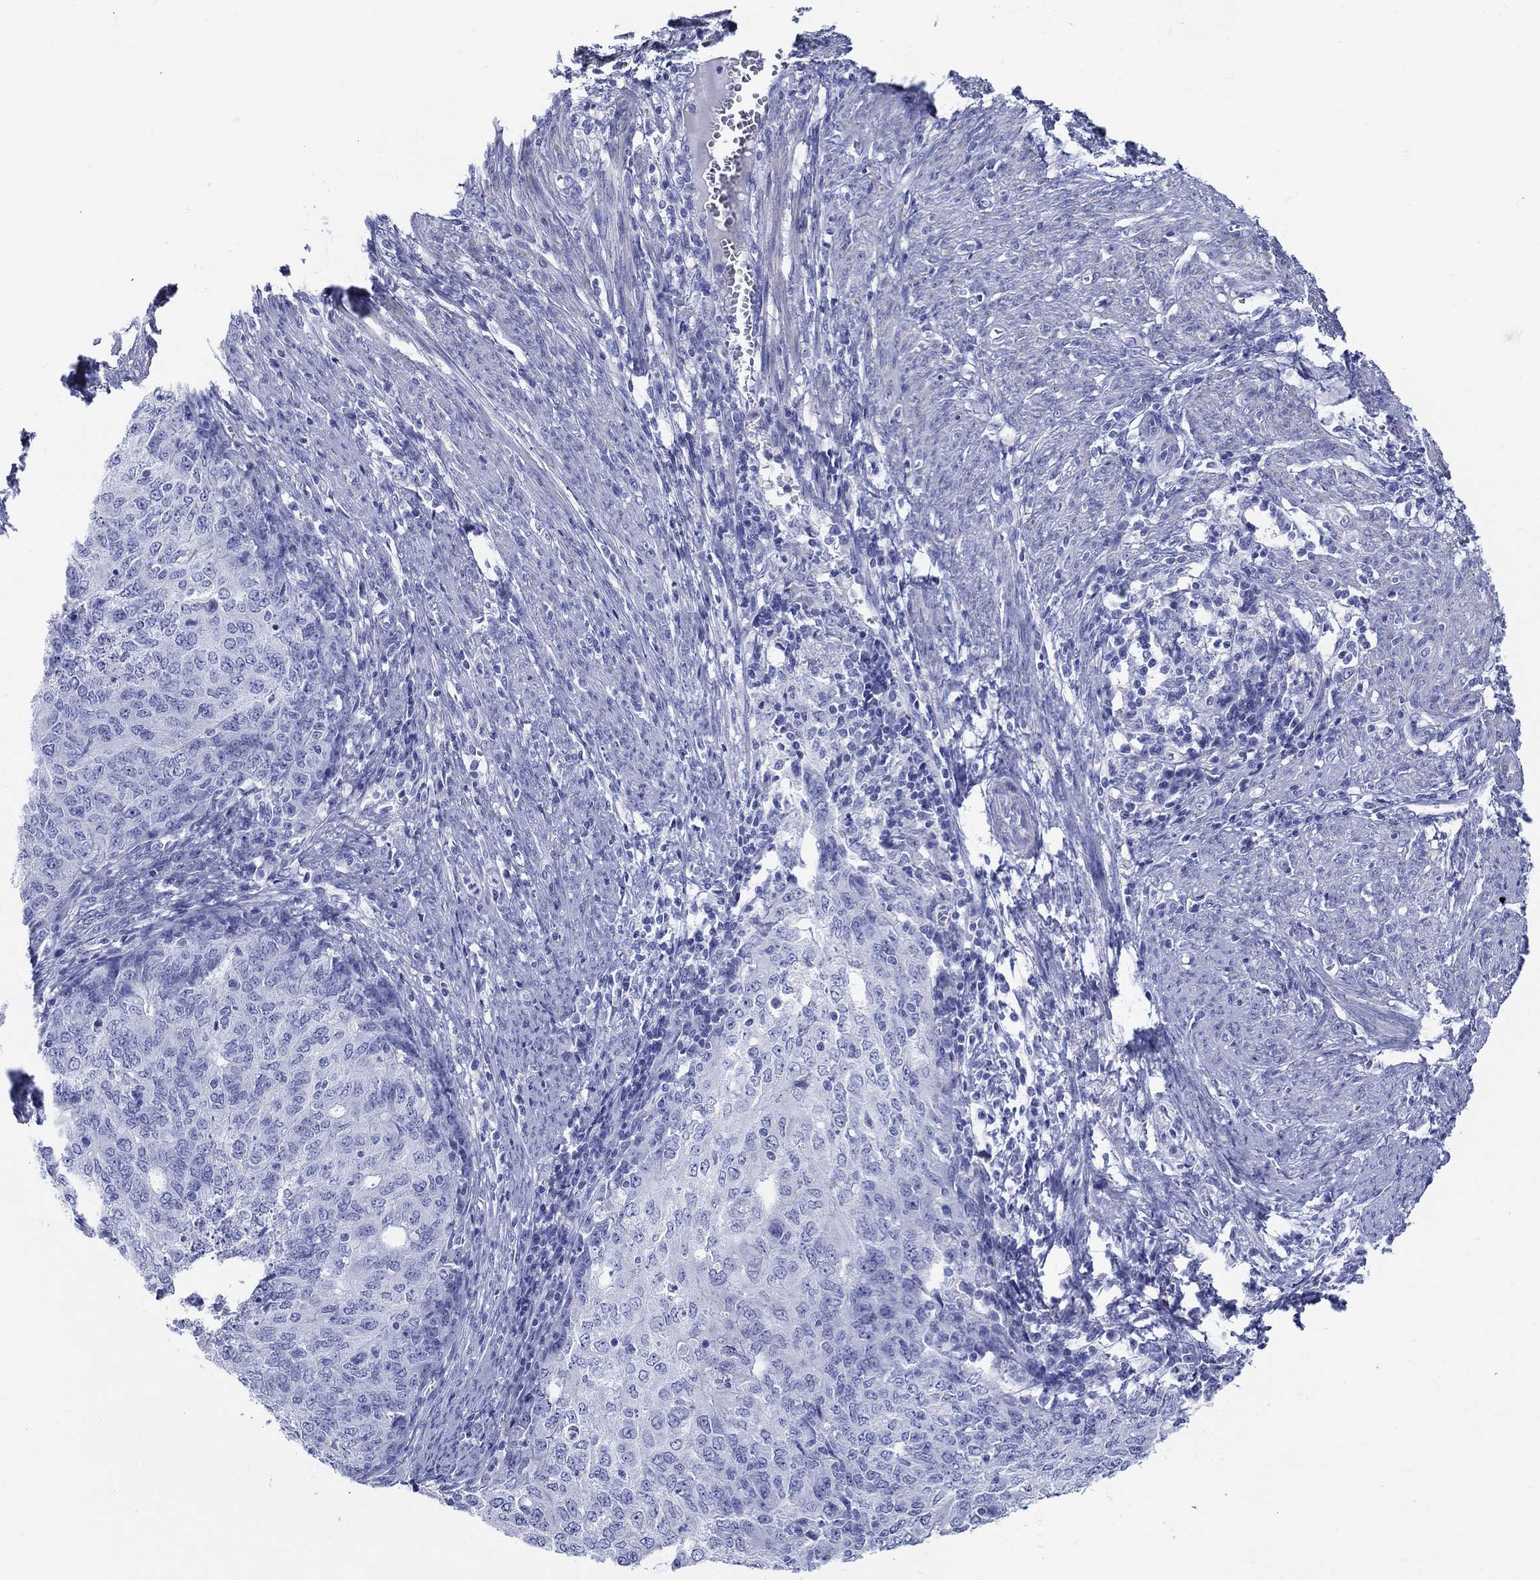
{"staining": {"intensity": "negative", "quantity": "none", "location": "none"}, "tissue": "endometrial cancer", "cell_type": "Tumor cells", "image_type": "cancer", "snomed": [{"axis": "morphology", "description": "Adenocarcinoma, NOS"}, {"axis": "topography", "description": "Endometrium"}], "caption": "High magnification brightfield microscopy of endometrial cancer (adenocarcinoma) stained with DAB (brown) and counterstained with hematoxylin (blue): tumor cells show no significant positivity.", "gene": "CRYGS", "patient": {"sex": "female", "age": 82}}